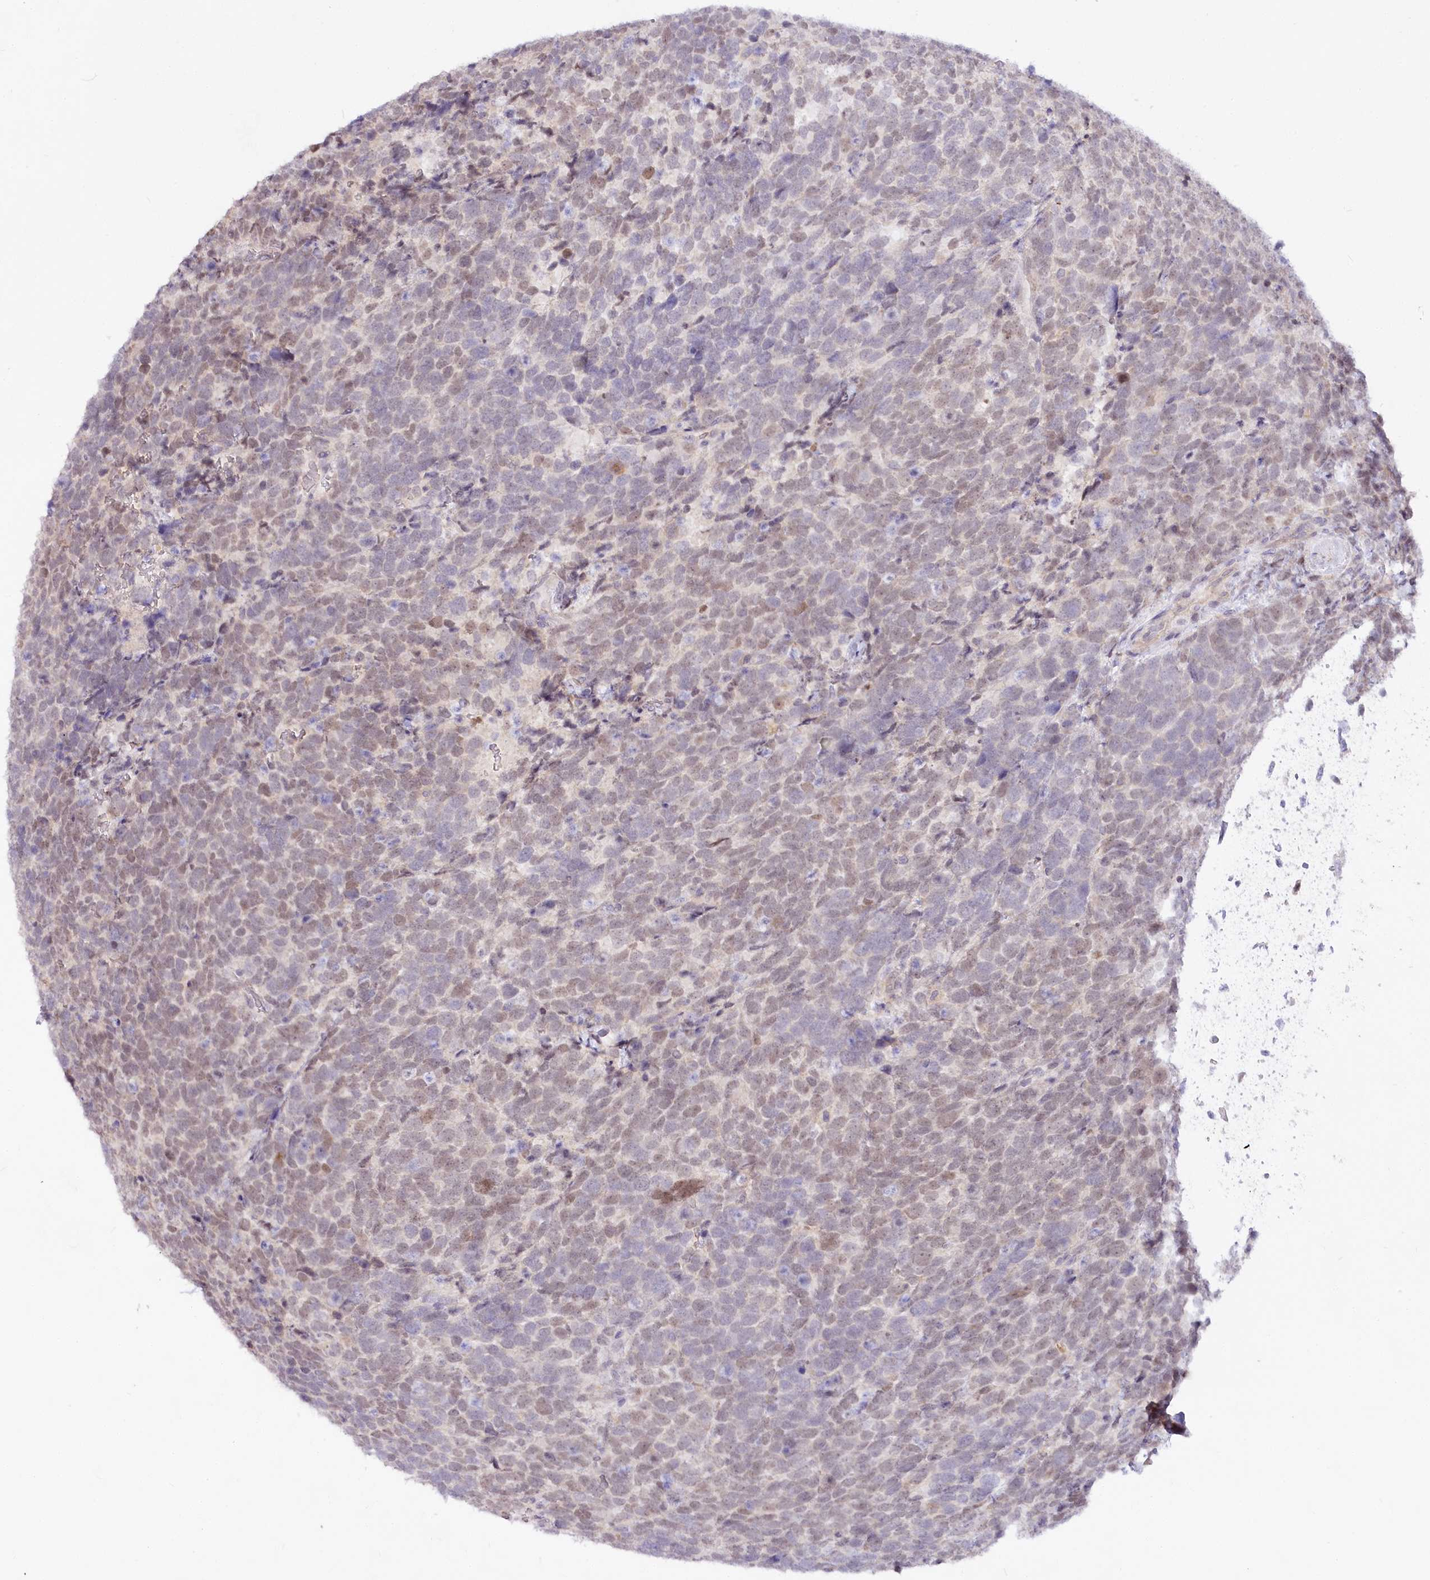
{"staining": {"intensity": "weak", "quantity": "25%-75%", "location": "nuclear"}, "tissue": "urothelial cancer", "cell_type": "Tumor cells", "image_type": "cancer", "snomed": [{"axis": "morphology", "description": "Urothelial carcinoma, High grade"}, {"axis": "topography", "description": "Urinary bladder"}], "caption": "A high-resolution micrograph shows immunohistochemistry (IHC) staining of urothelial cancer, which shows weak nuclear staining in about 25%-75% of tumor cells.", "gene": "EFHC2", "patient": {"sex": "female", "age": 82}}